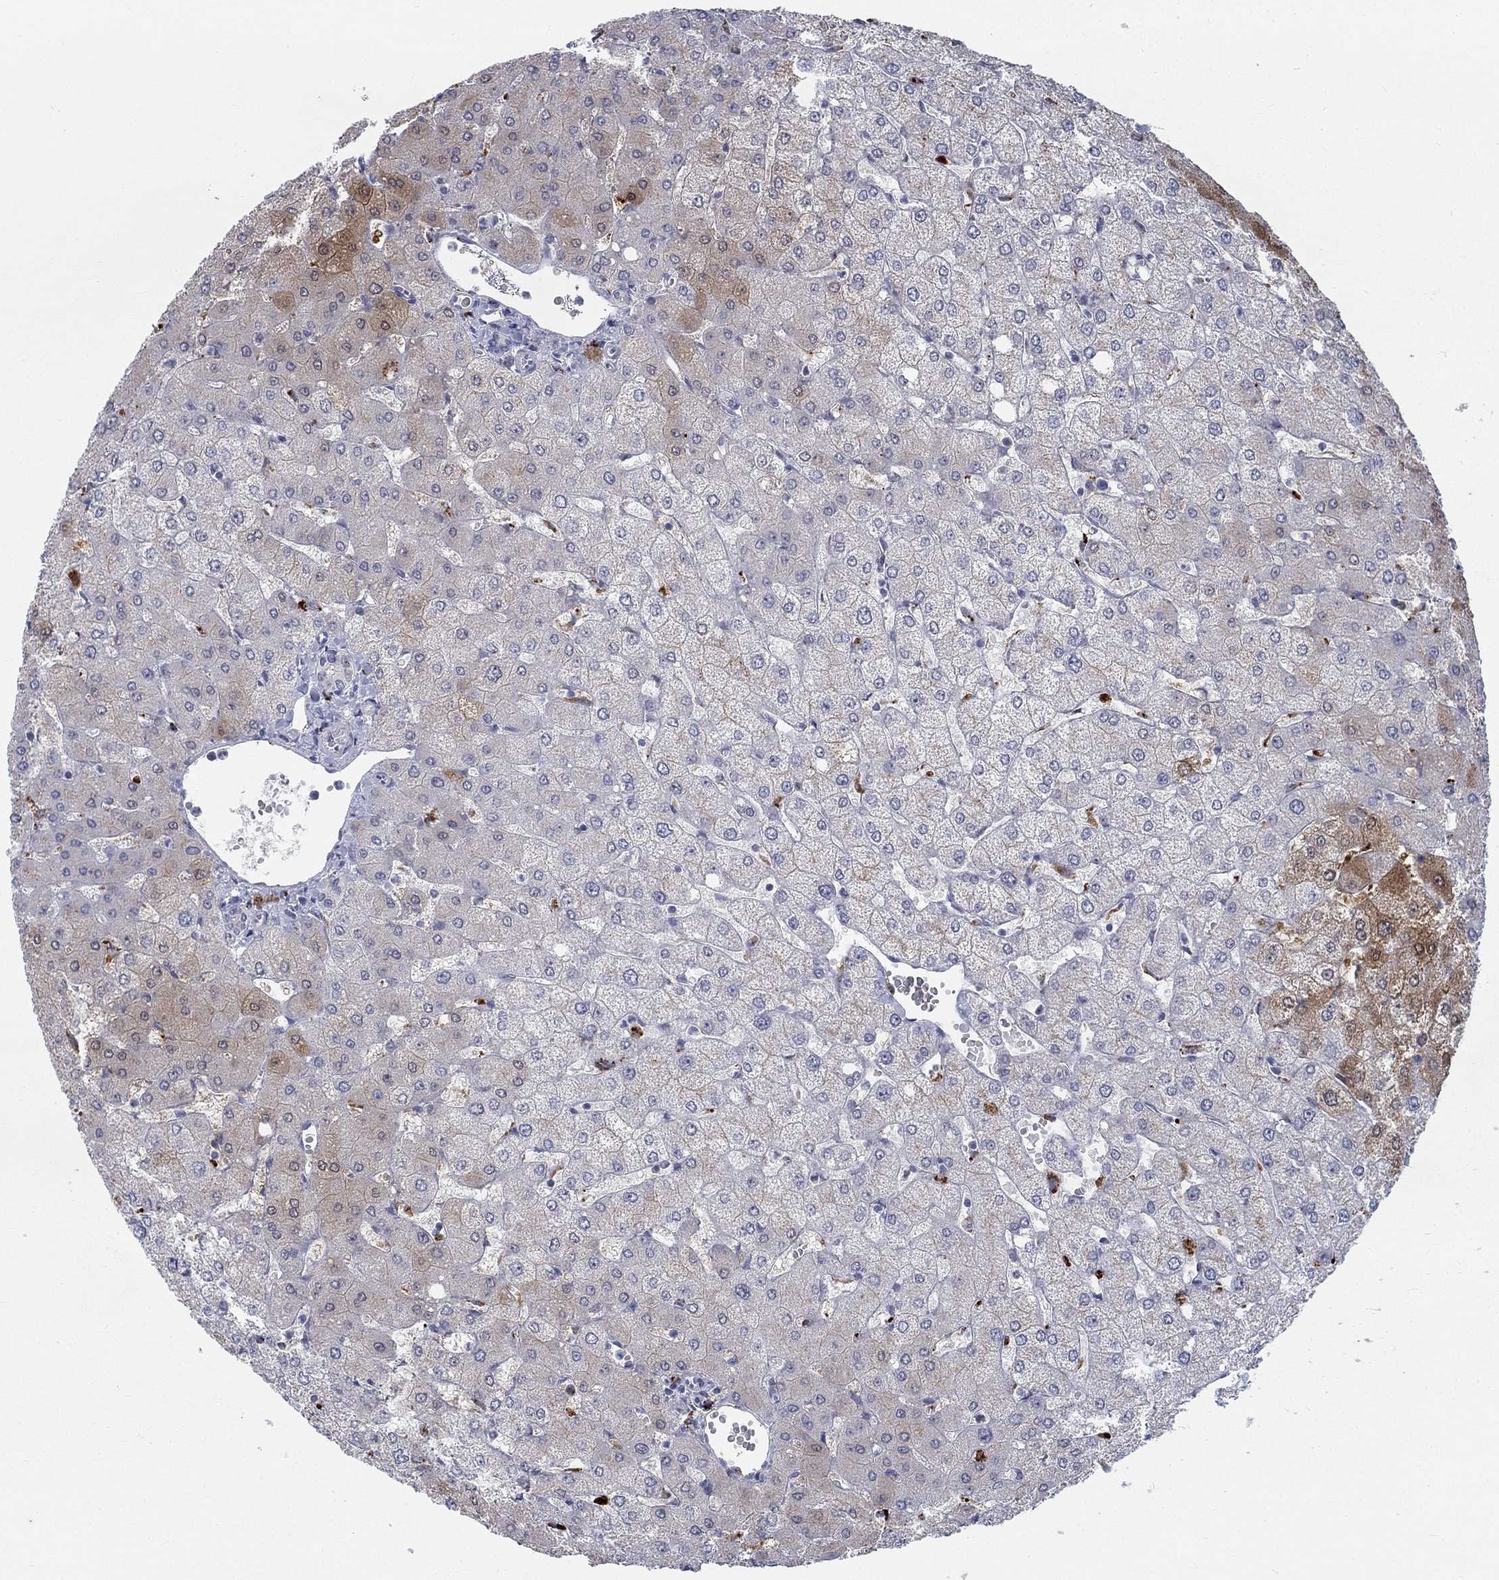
{"staining": {"intensity": "negative", "quantity": "none", "location": "none"}, "tissue": "liver", "cell_type": "Cholangiocytes", "image_type": "normal", "snomed": [{"axis": "morphology", "description": "Normal tissue, NOS"}, {"axis": "topography", "description": "Liver"}], "caption": "An immunohistochemistry (IHC) micrograph of benign liver is shown. There is no staining in cholangiocytes of liver. (DAB immunohistochemistry (IHC), high magnification).", "gene": "MTSS2", "patient": {"sex": "female", "age": 54}}